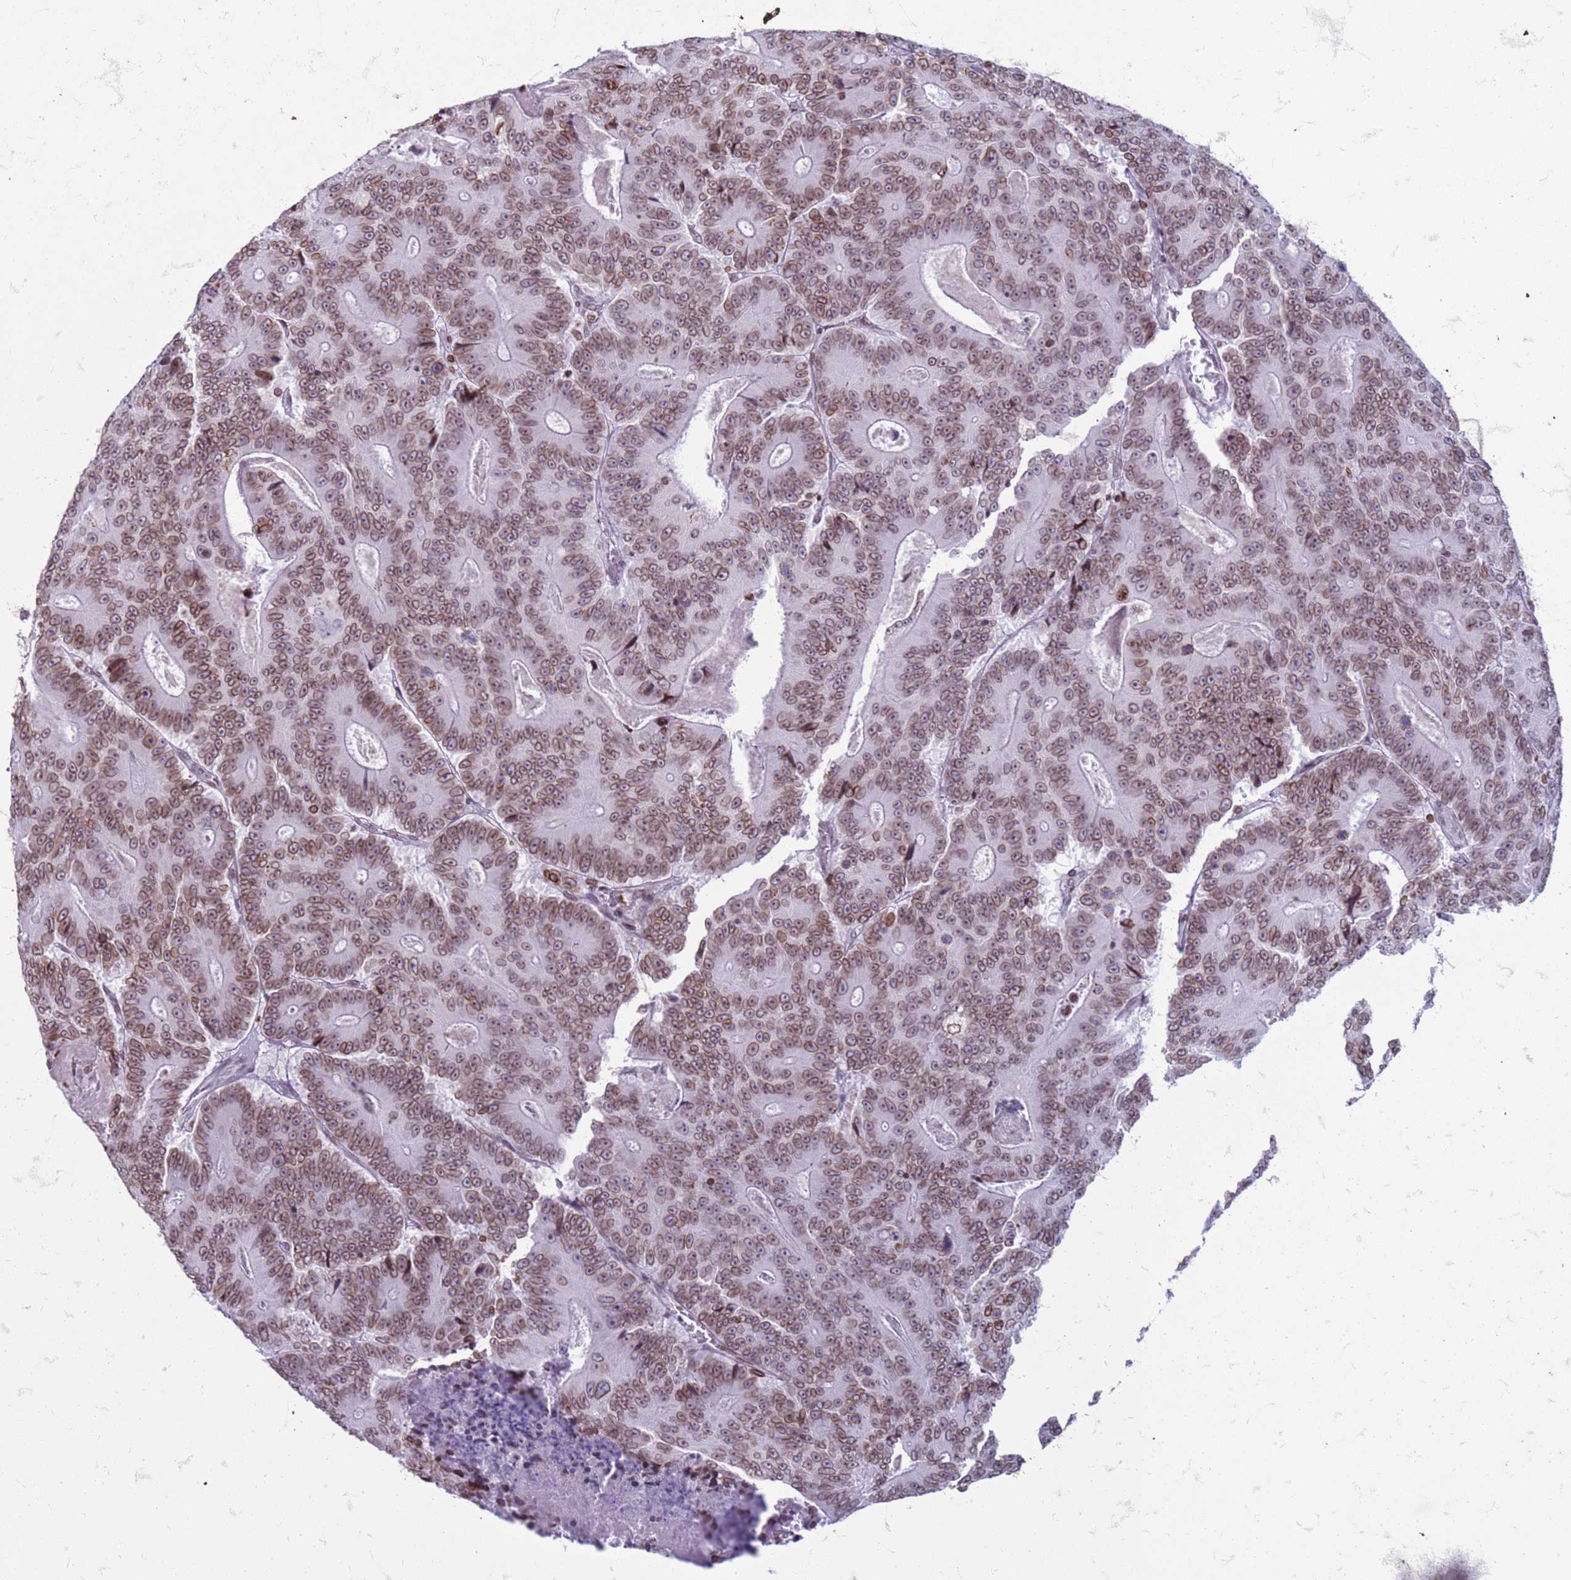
{"staining": {"intensity": "moderate", "quantity": ">75%", "location": "cytoplasmic/membranous,nuclear"}, "tissue": "colorectal cancer", "cell_type": "Tumor cells", "image_type": "cancer", "snomed": [{"axis": "morphology", "description": "Adenocarcinoma, NOS"}, {"axis": "topography", "description": "Colon"}], "caption": "A micrograph of human colorectal cancer (adenocarcinoma) stained for a protein displays moderate cytoplasmic/membranous and nuclear brown staining in tumor cells. (IHC, brightfield microscopy, high magnification).", "gene": "METTL25B", "patient": {"sex": "male", "age": 83}}